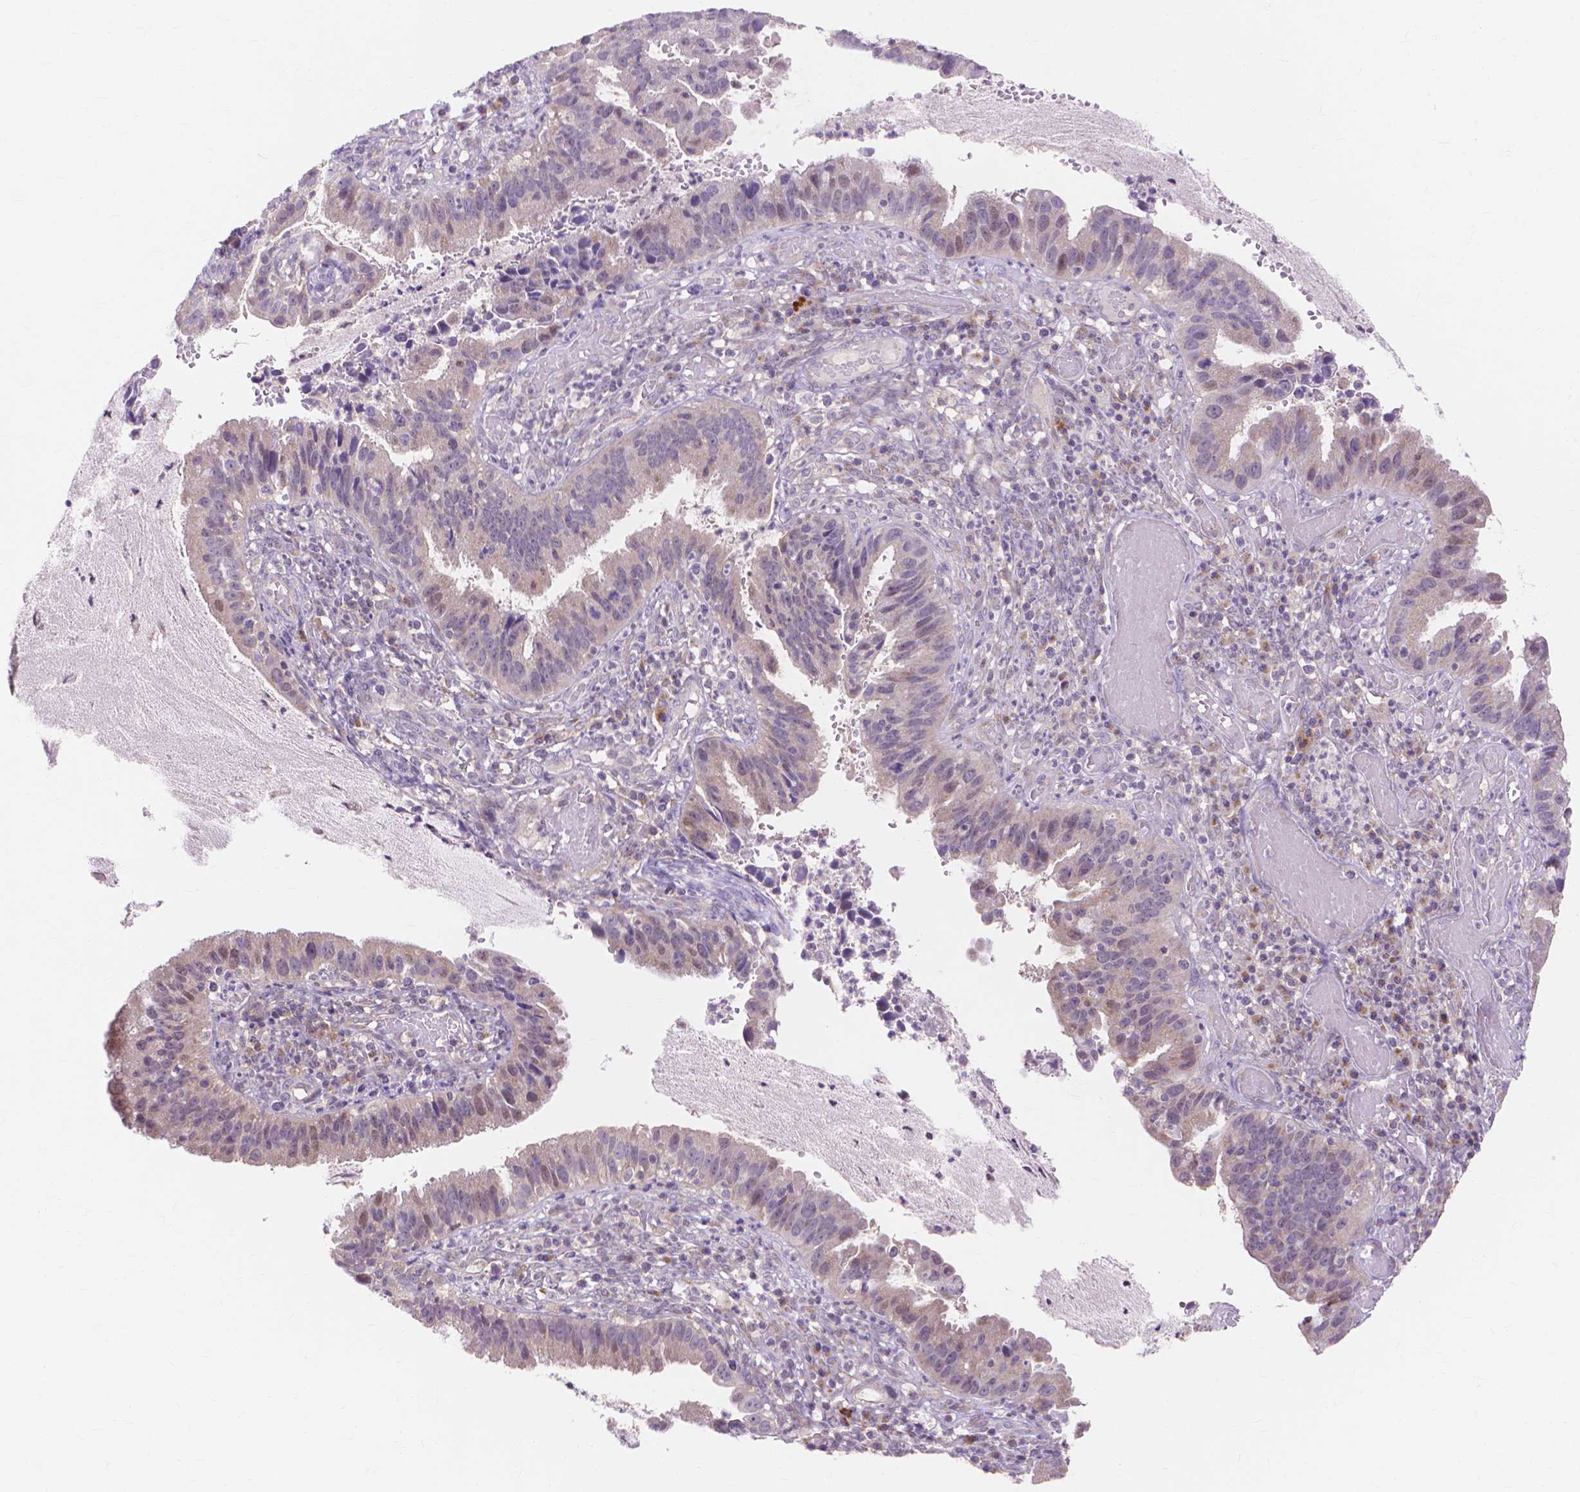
{"staining": {"intensity": "negative", "quantity": "none", "location": "none"}, "tissue": "cervical cancer", "cell_type": "Tumor cells", "image_type": "cancer", "snomed": [{"axis": "morphology", "description": "Adenocarcinoma, NOS"}, {"axis": "topography", "description": "Cervix"}], "caption": "Photomicrograph shows no protein positivity in tumor cells of cervical cancer (adenocarcinoma) tissue.", "gene": "PRDM13", "patient": {"sex": "female", "age": 34}}